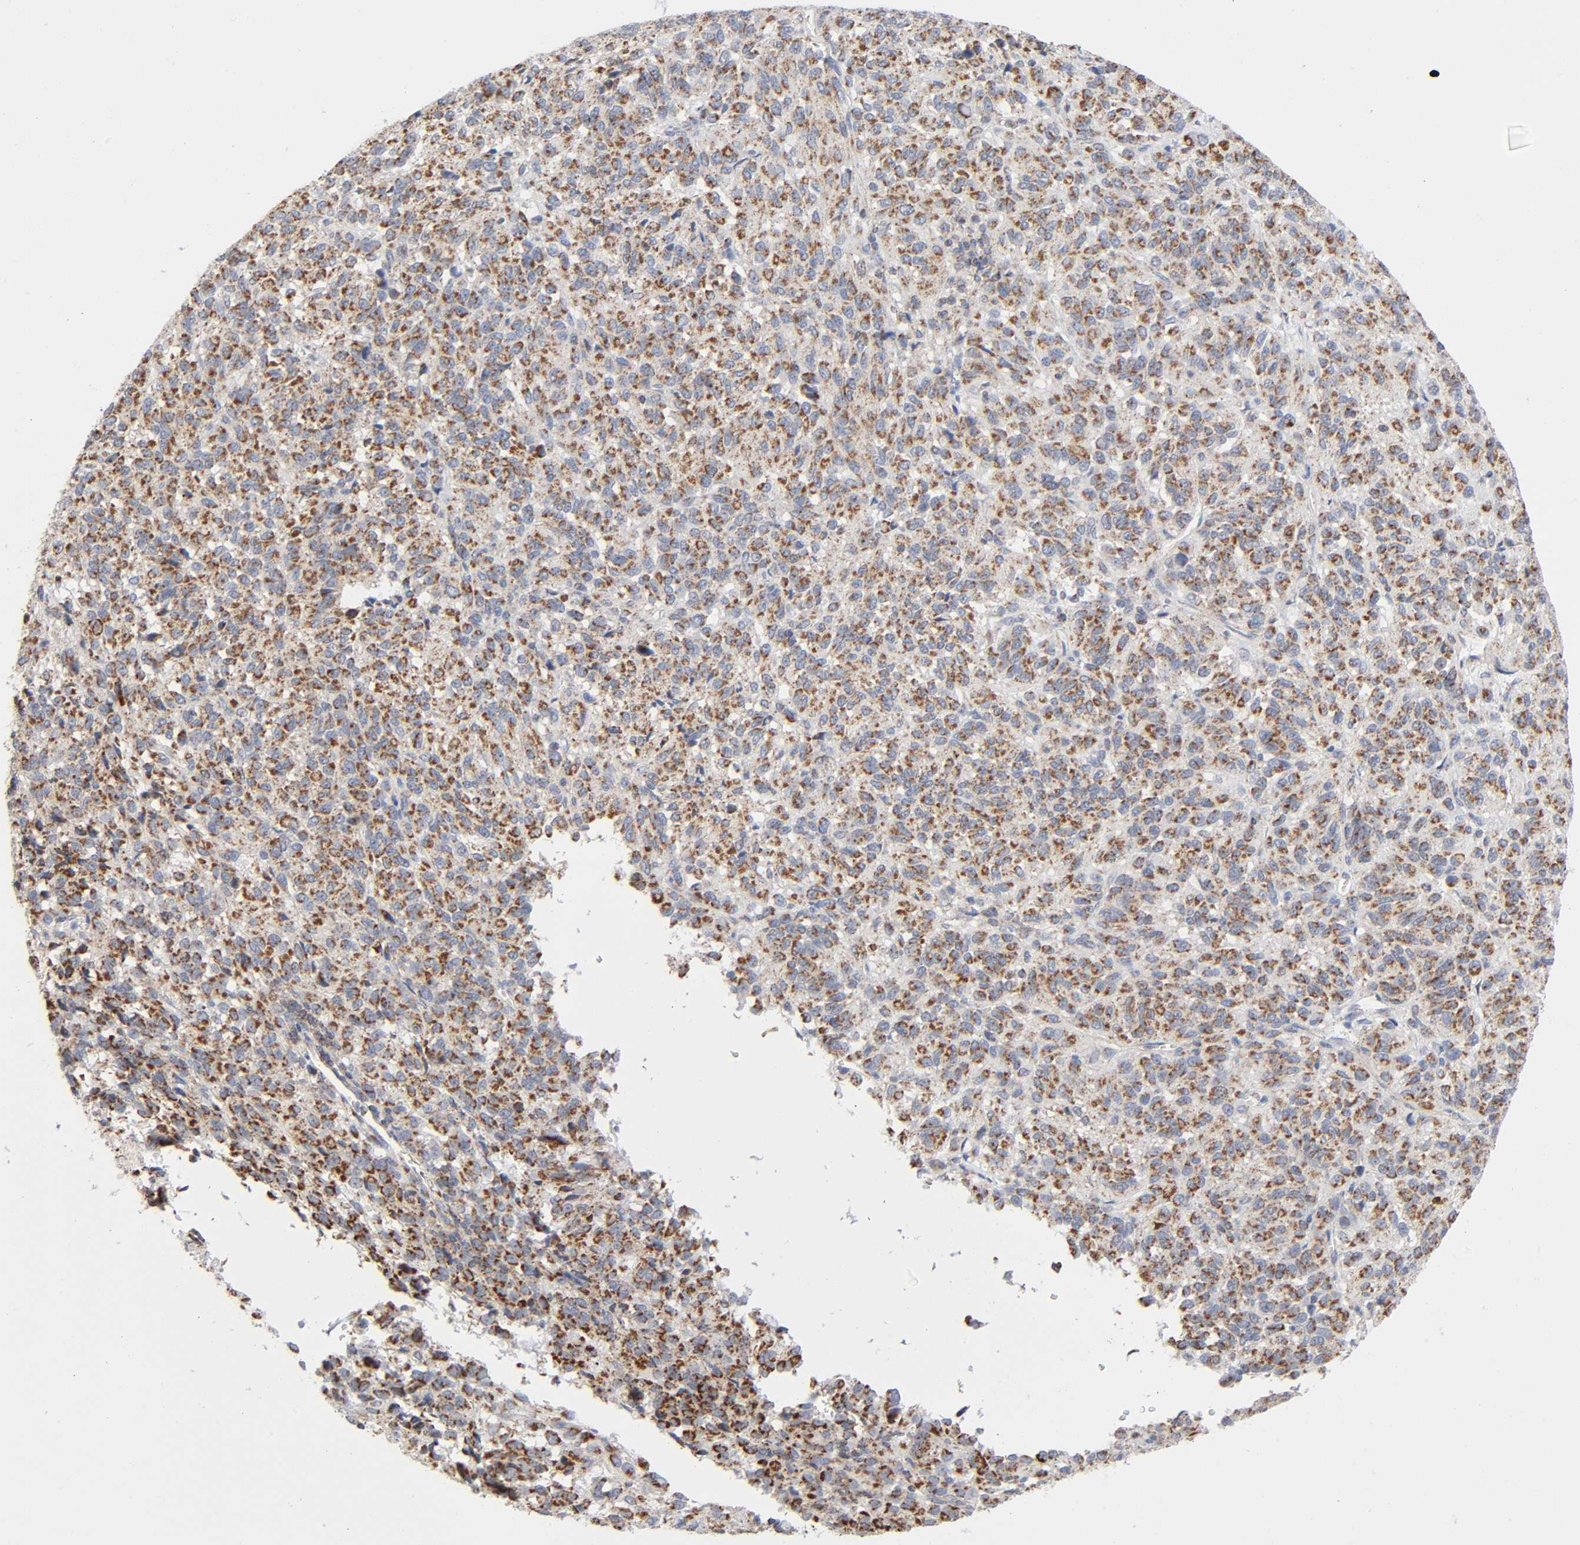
{"staining": {"intensity": "strong", "quantity": ">75%", "location": "cytoplasmic/membranous"}, "tissue": "melanoma", "cell_type": "Tumor cells", "image_type": "cancer", "snomed": [{"axis": "morphology", "description": "Malignant melanoma, Metastatic site"}, {"axis": "topography", "description": "Lung"}], "caption": "Immunohistochemistry (IHC) of human malignant melanoma (metastatic site) reveals high levels of strong cytoplasmic/membranous expression in approximately >75% of tumor cells.", "gene": "SYT16", "patient": {"sex": "male", "age": 64}}